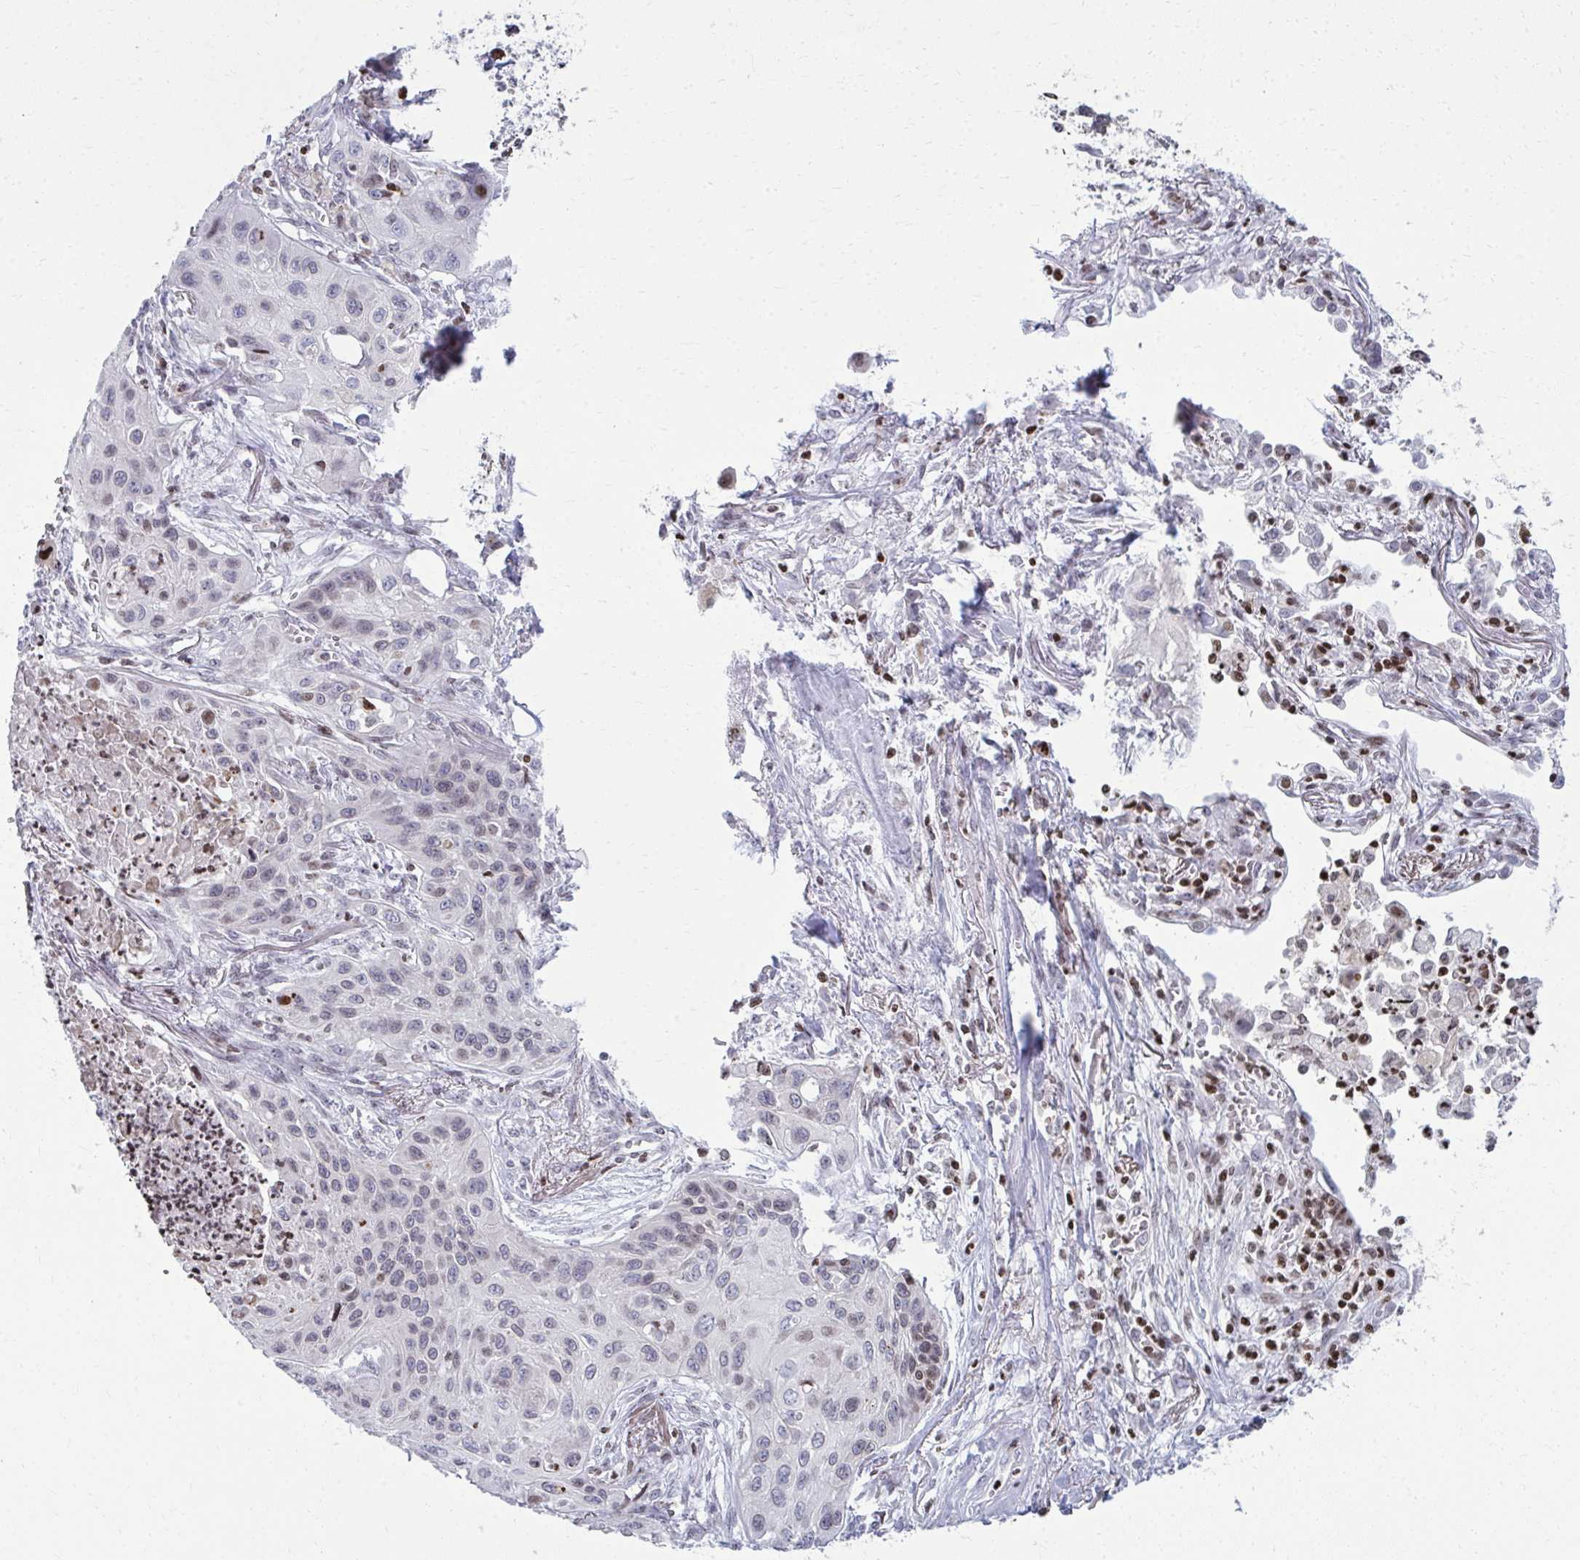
{"staining": {"intensity": "weak", "quantity": "<25%", "location": "nuclear"}, "tissue": "lung cancer", "cell_type": "Tumor cells", "image_type": "cancer", "snomed": [{"axis": "morphology", "description": "Squamous cell carcinoma, NOS"}, {"axis": "topography", "description": "Lung"}], "caption": "Immunohistochemical staining of lung cancer (squamous cell carcinoma) demonstrates no significant positivity in tumor cells.", "gene": "AP5M1", "patient": {"sex": "male", "age": 71}}